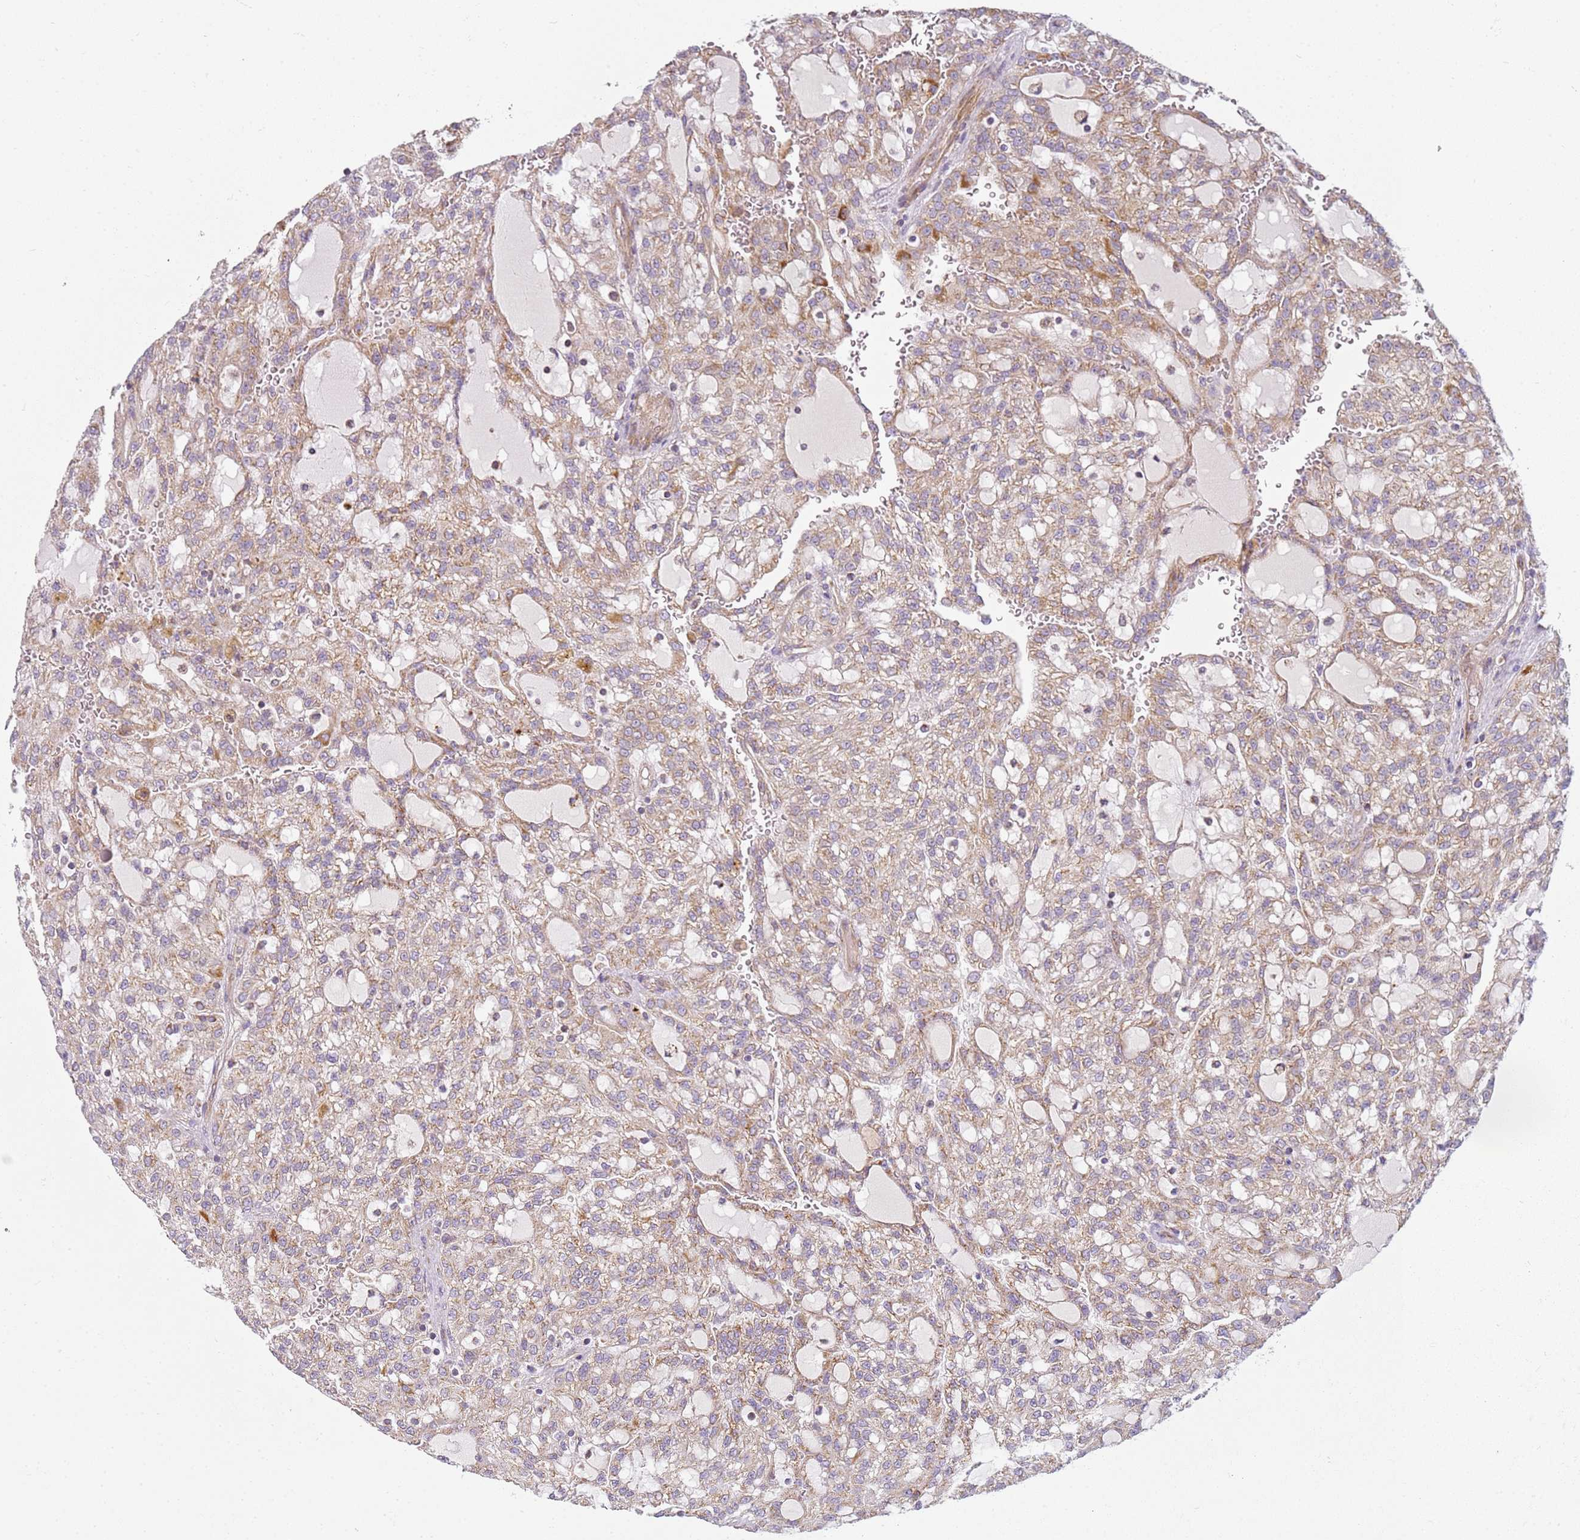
{"staining": {"intensity": "weak", "quantity": ">75%", "location": "cytoplasmic/membranous"}, "tissue": "renal cancer", "cell_type": "Tumor cells", "image_type": "cancer", "snomed": [{"axis": "morphology", "description": "Adenocarcinoma, NOS"}, {"axis": "topography", "description": "Kidney"}], "caption": "IHC micrograph of neoplastic tissue: adenocarcinoma (renal) stained using immunohistochemistry (IHC) shows low levels of weak protein expression localized specifically in the cytoplasmic/membranous of tumor cells, appearing as a cytoplasmic/membranous brown color.", "gene": "TMEM200C", "patient": {"sex": "male", "age": 63}}